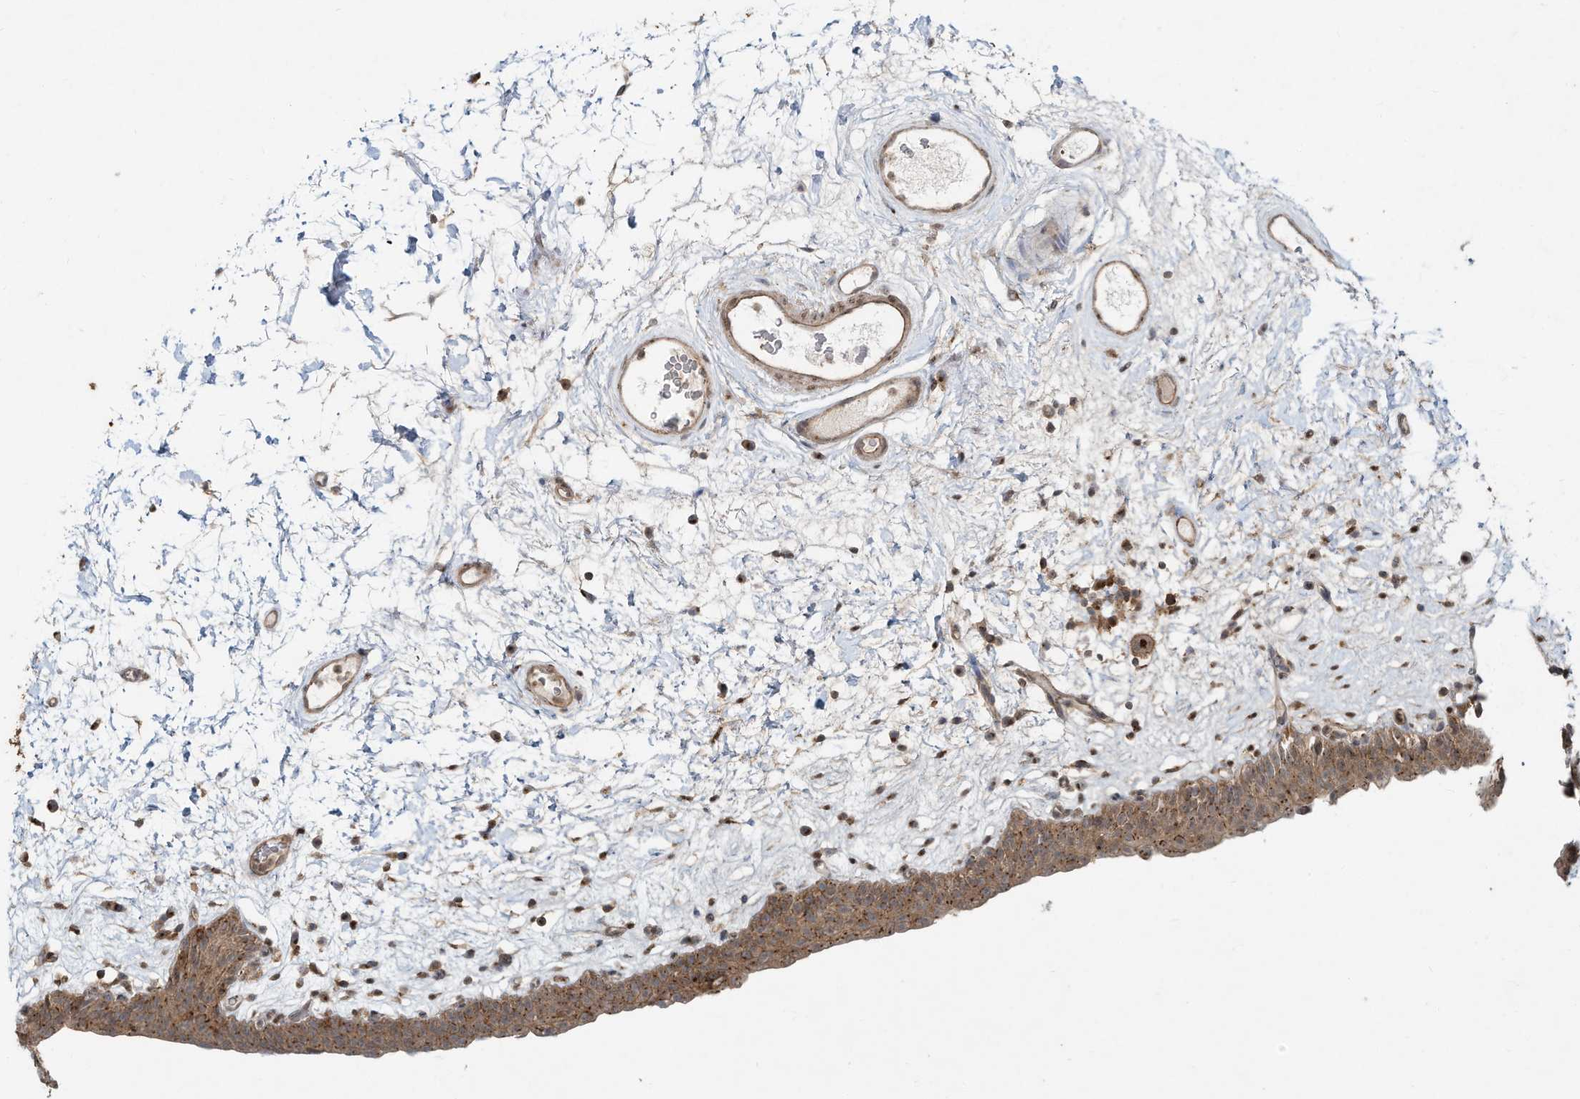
{"staining": {"intensity": "moderate", "quantity": ">75%", "location": "cytoplasmic/membranous"}, "tissue": "urinary bladder", "cell_type": "Urothelial cells", "image_type": "normal", "snomed": [{"axis": "morphology", "description": "Normal tissue, NOS"}, {"axis": "topography", "description": "Urinary bladder"}], "caption": "A high-resolution micrograph shows IHC staining of normal urinary bladder, which reveals moderate cytoplasmic/membranous expression in approximately >75% of urothelial cells. The protein is stained brown, and the nuclei are stained in blue (DAB IHC with brightfield microscopy, high magnification).", "gene": "CUX1", "patient": {"sex": "male", "age": 83}}